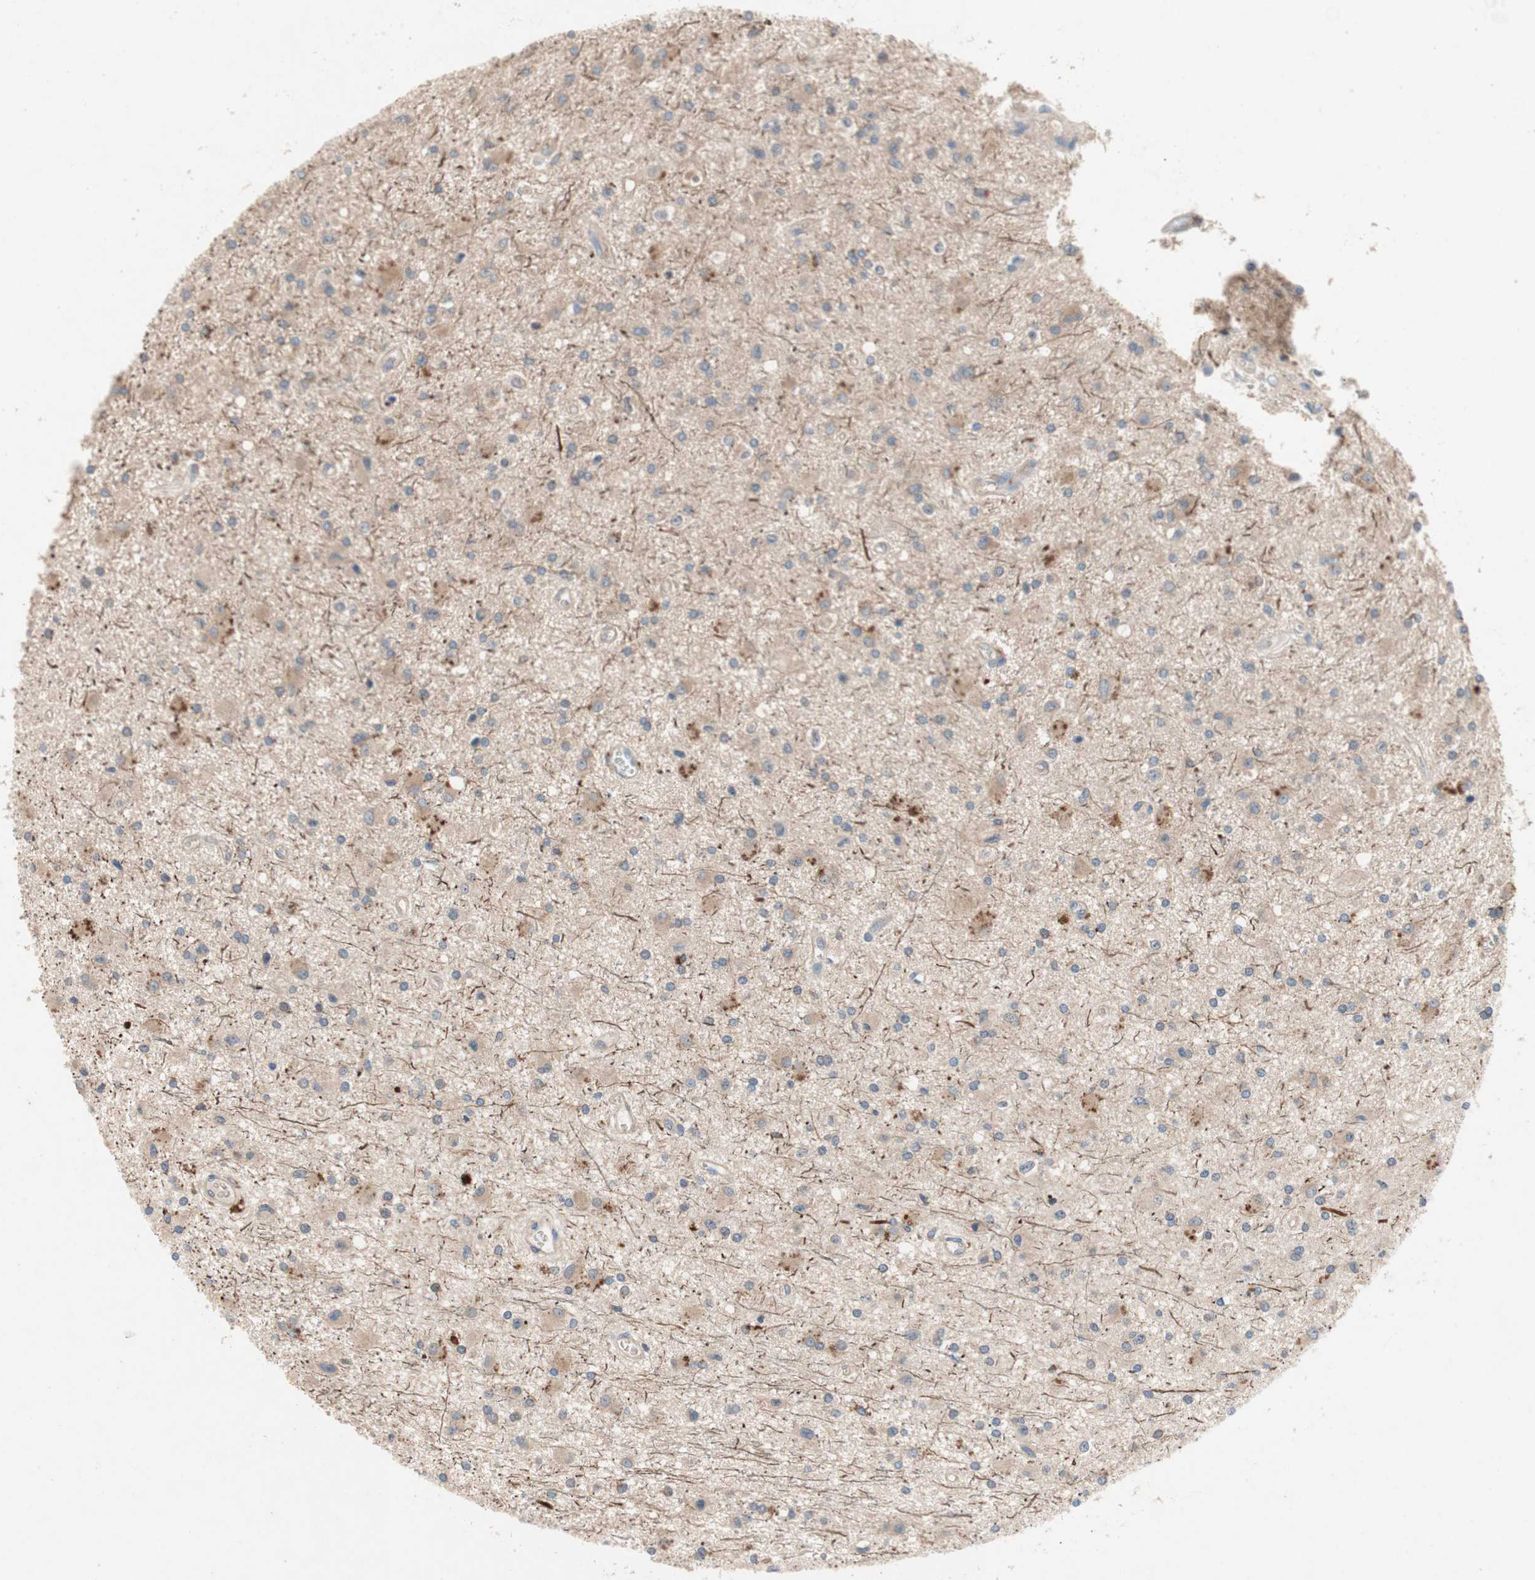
{"staining": {"intensity": "weak", "quantity": "25%-75%", "location": "cytoplasmic/membranous"}, "tissue": "glioma", "cell_type": "Tumor cells", "image_type": "cancer", "snomed": [{"axis": "morphology", "description": "Glioma, malignant, Low grade"}, {"axis": "topography", "description": "Brain"}], "caption": "A high-resolution micrograph shows immunohistochemistry (IHC) staining of glioma, which demonstrates weak cytoplasmic/membranous positivity in about 25%-75% of tumor cells.", "gene": "NCLN", "patient": {"sex": "male", "age": 58}}